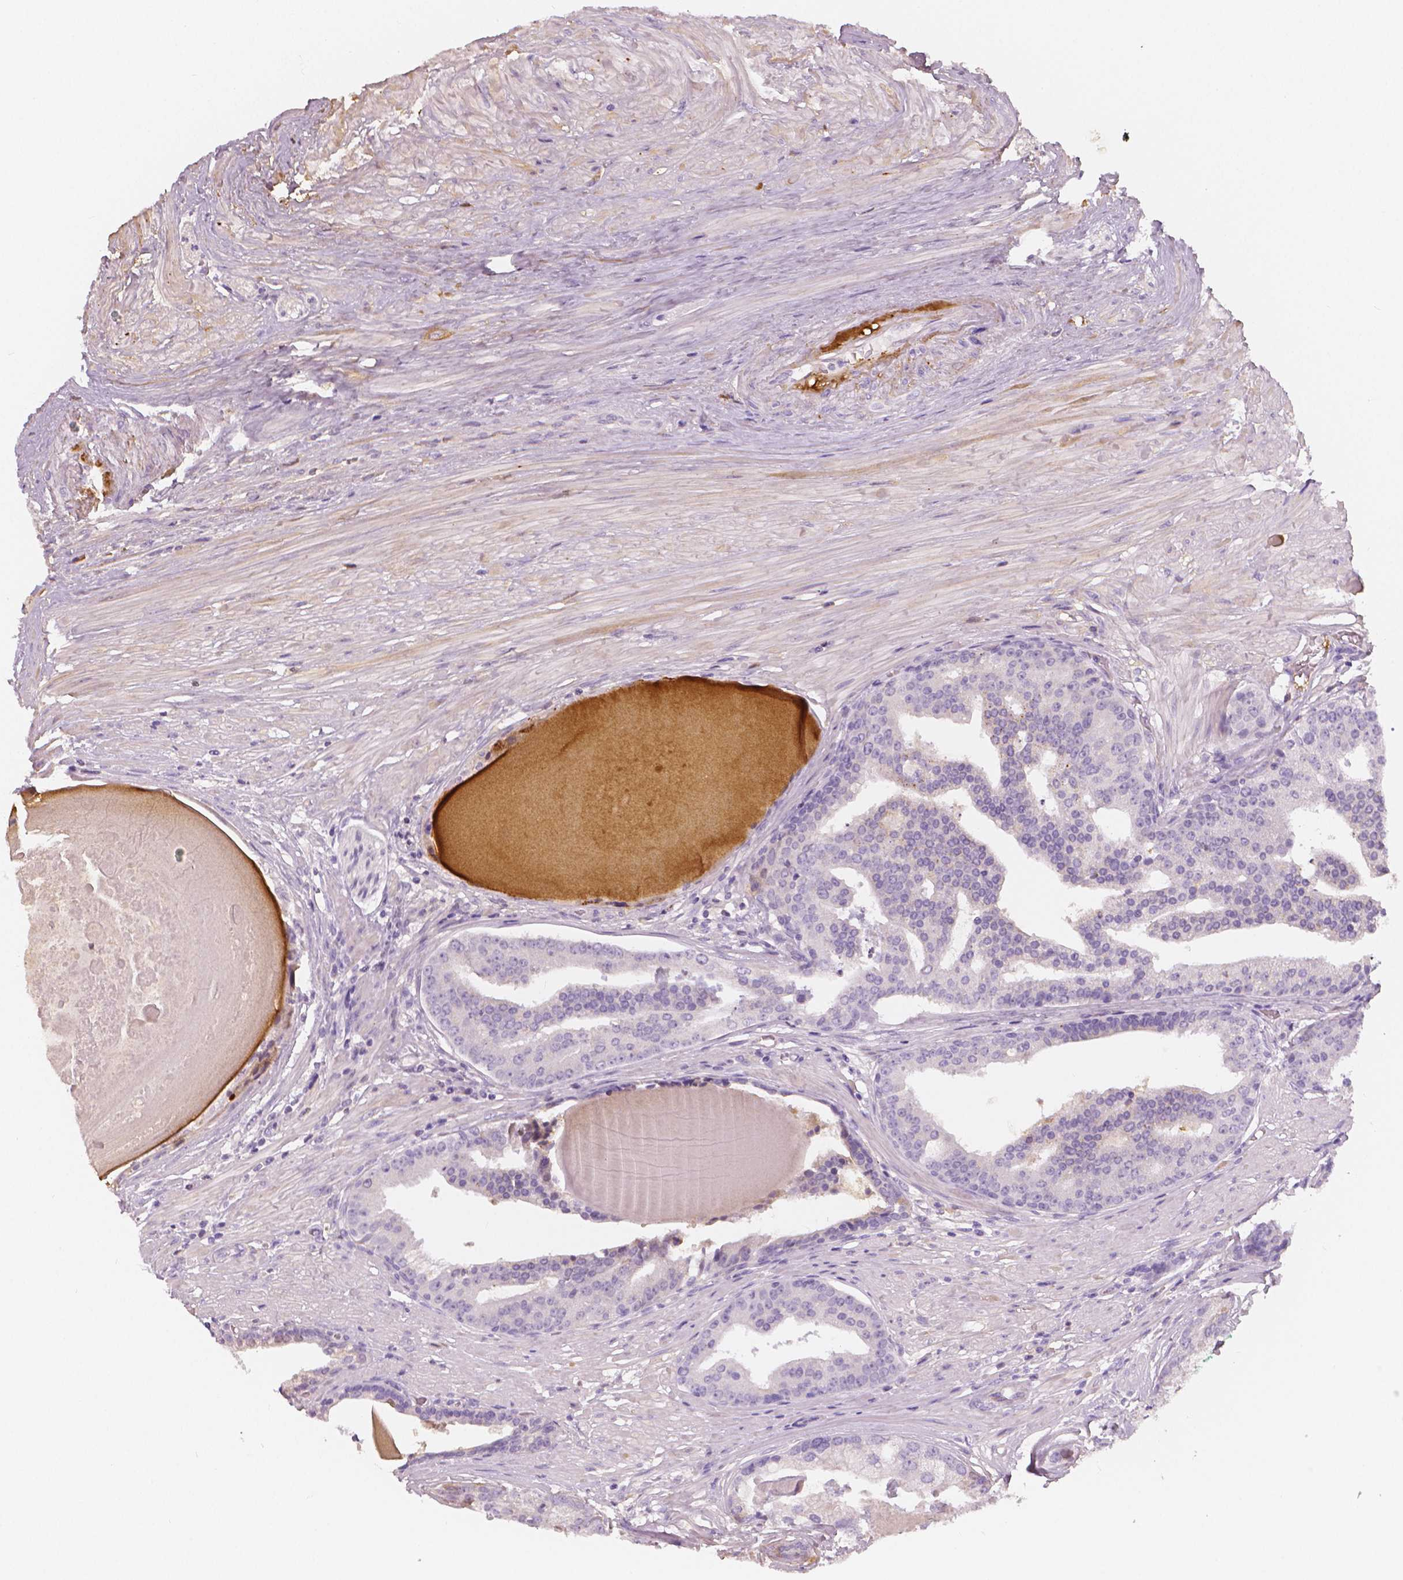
{"staining": {"intensity": "negative", "quantity": "none", "location": "none"}, "tissue": "prostate cancer", "cell_type": "Tumor cells", "image_type": "cancer", "snomed": [{"axis": "morphology", "description": "Adenocarcinoma, NOS"}, {"axis": "topography", "description": "Prostate and seminal vesicle, NOS"}, {"axis": "topography", "description": "Prostate"}], "caption": "Prostate cancer was stained to show a protein in brown. There is no significant staining in tumor cells. (IHC, brightfield microscopy, high magnification).", "gene": "APOA4", "patient": {"sex": "male", "age": 44}}